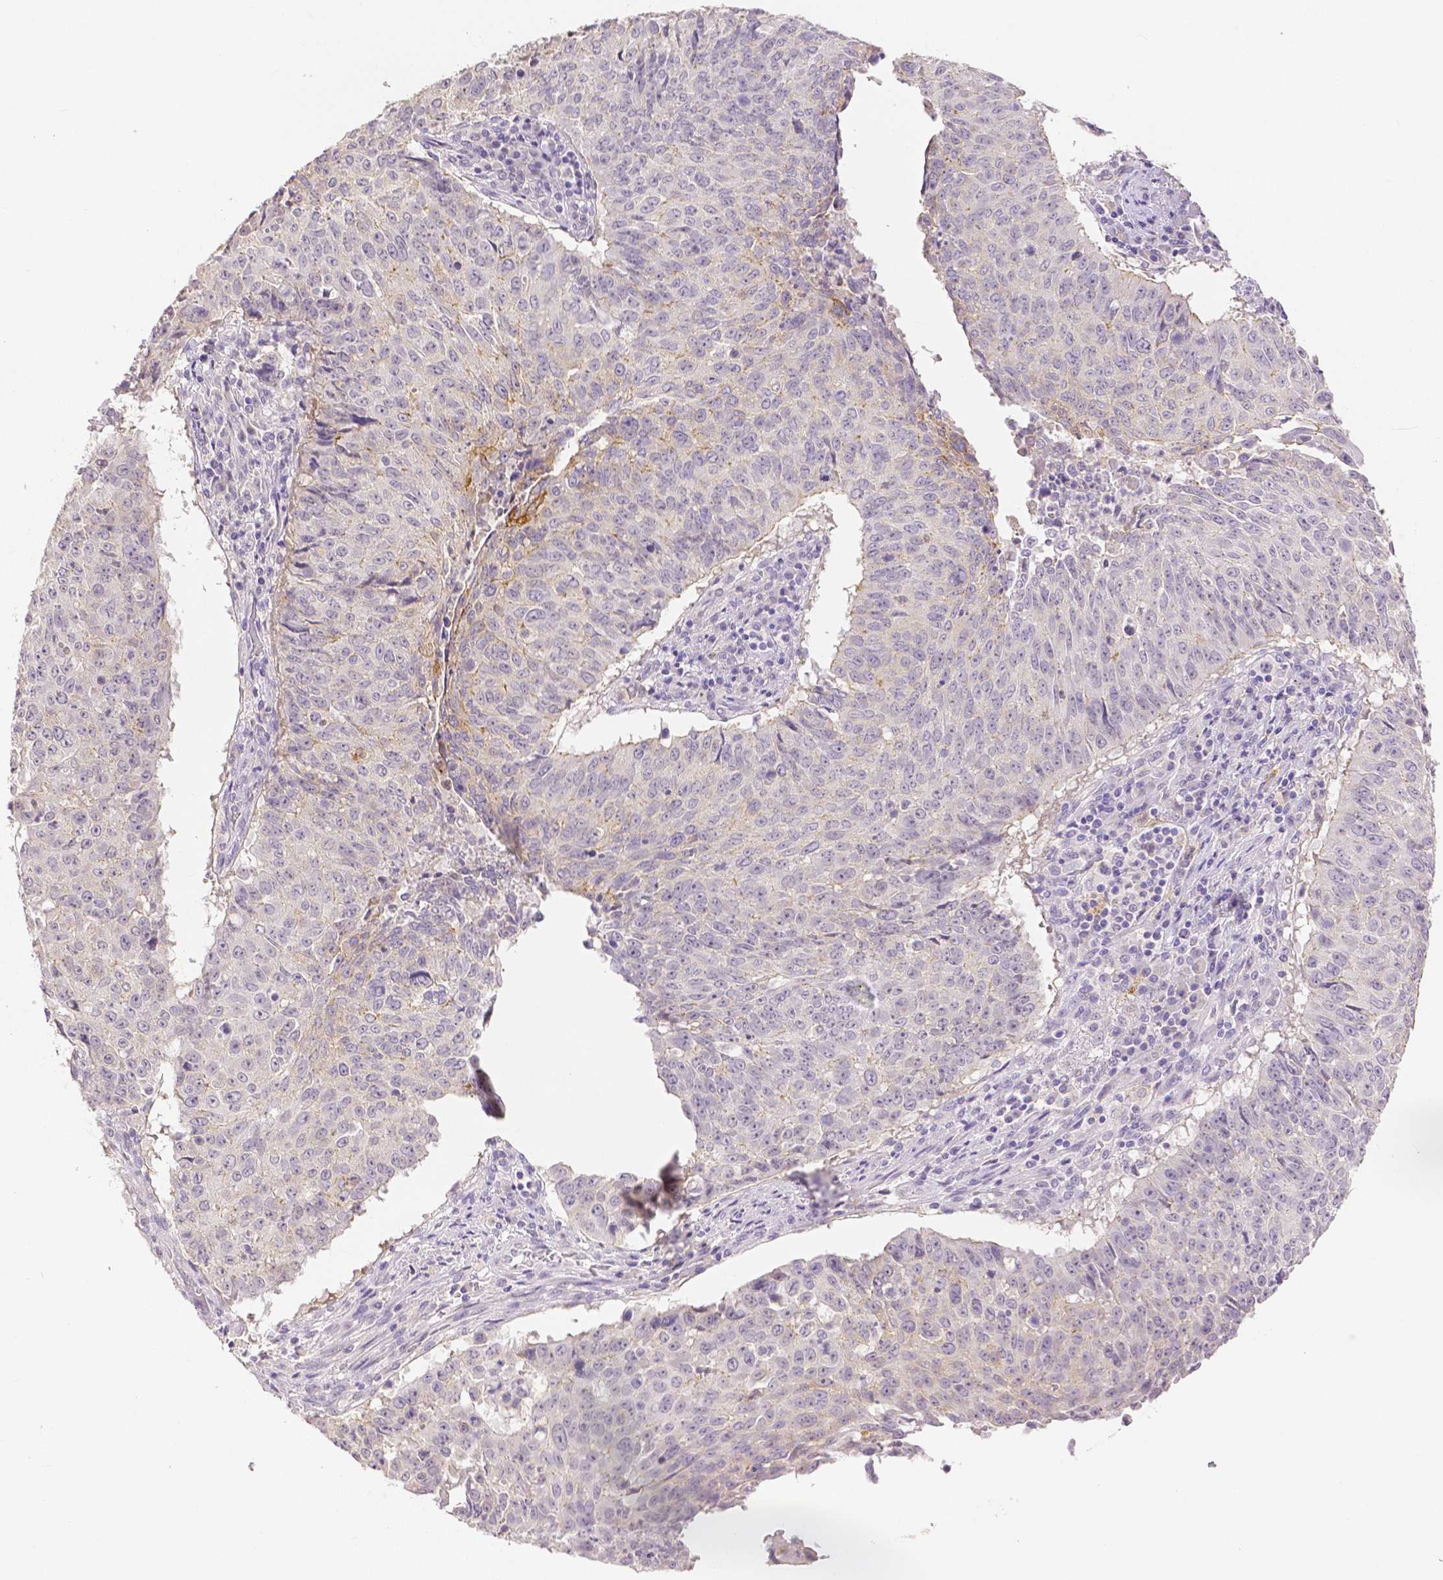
{"staining": {"intensity": "negative", "quantity": "none", "location": "none"}, "tissue": "lung cancer", "cell_type": "Tumor cells", "image_type": "cancer", "snomed": [{"axis": "morphology", "description": "Normal tissue, NOS"}, {"axis": "morphology", "description": "Squamous cell carcinoma, NOS"}, {"axis": "topography", "description": "Bronchus"}, {"axis": "topography", "description": "Lung"}], "caption": "Immunohistochemistry of lung cancer displays no expression in tumor cells.", "gene": "OCLN", "patient": {"sex": "male", "age": 64}}